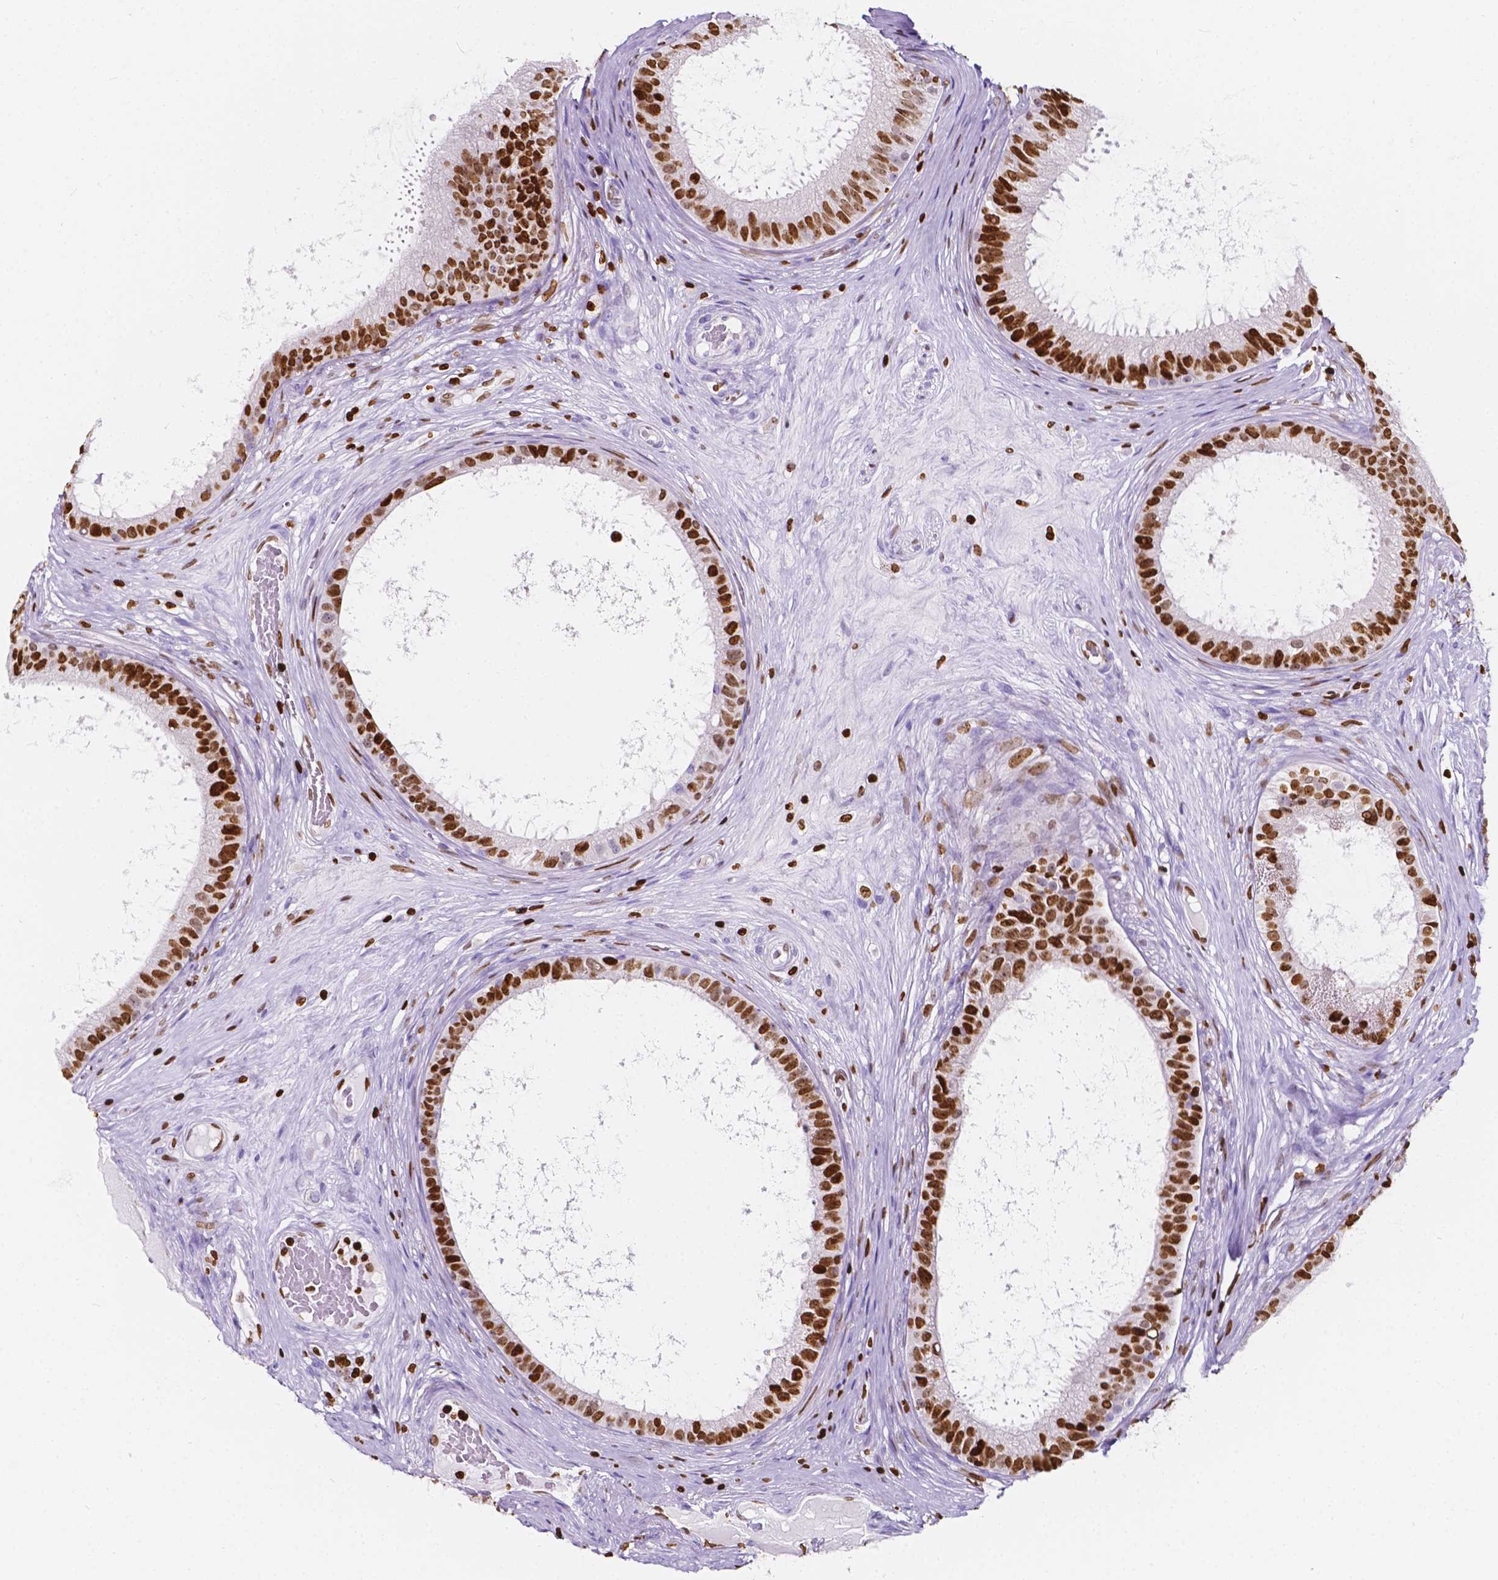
{"staining": {"intensity": "strong", "quantity": ">75%", "location": "nuclear"}, "tissue": "epididymis", "cell_type": "Glandular cells", "image_type": "normal", "snomed": [{"axis": "morphology", "description": "Normal tissue, NOS"}, {"axis": "topography", "description": "Epididymis"}], "caption": "Normal epididymis shows strong nuclear positivity in approximately >75% of glandular cells, visualized by immunohistochemistry.", "gene": "CBY3", "patient": {"sex": "male", "age": 59}}